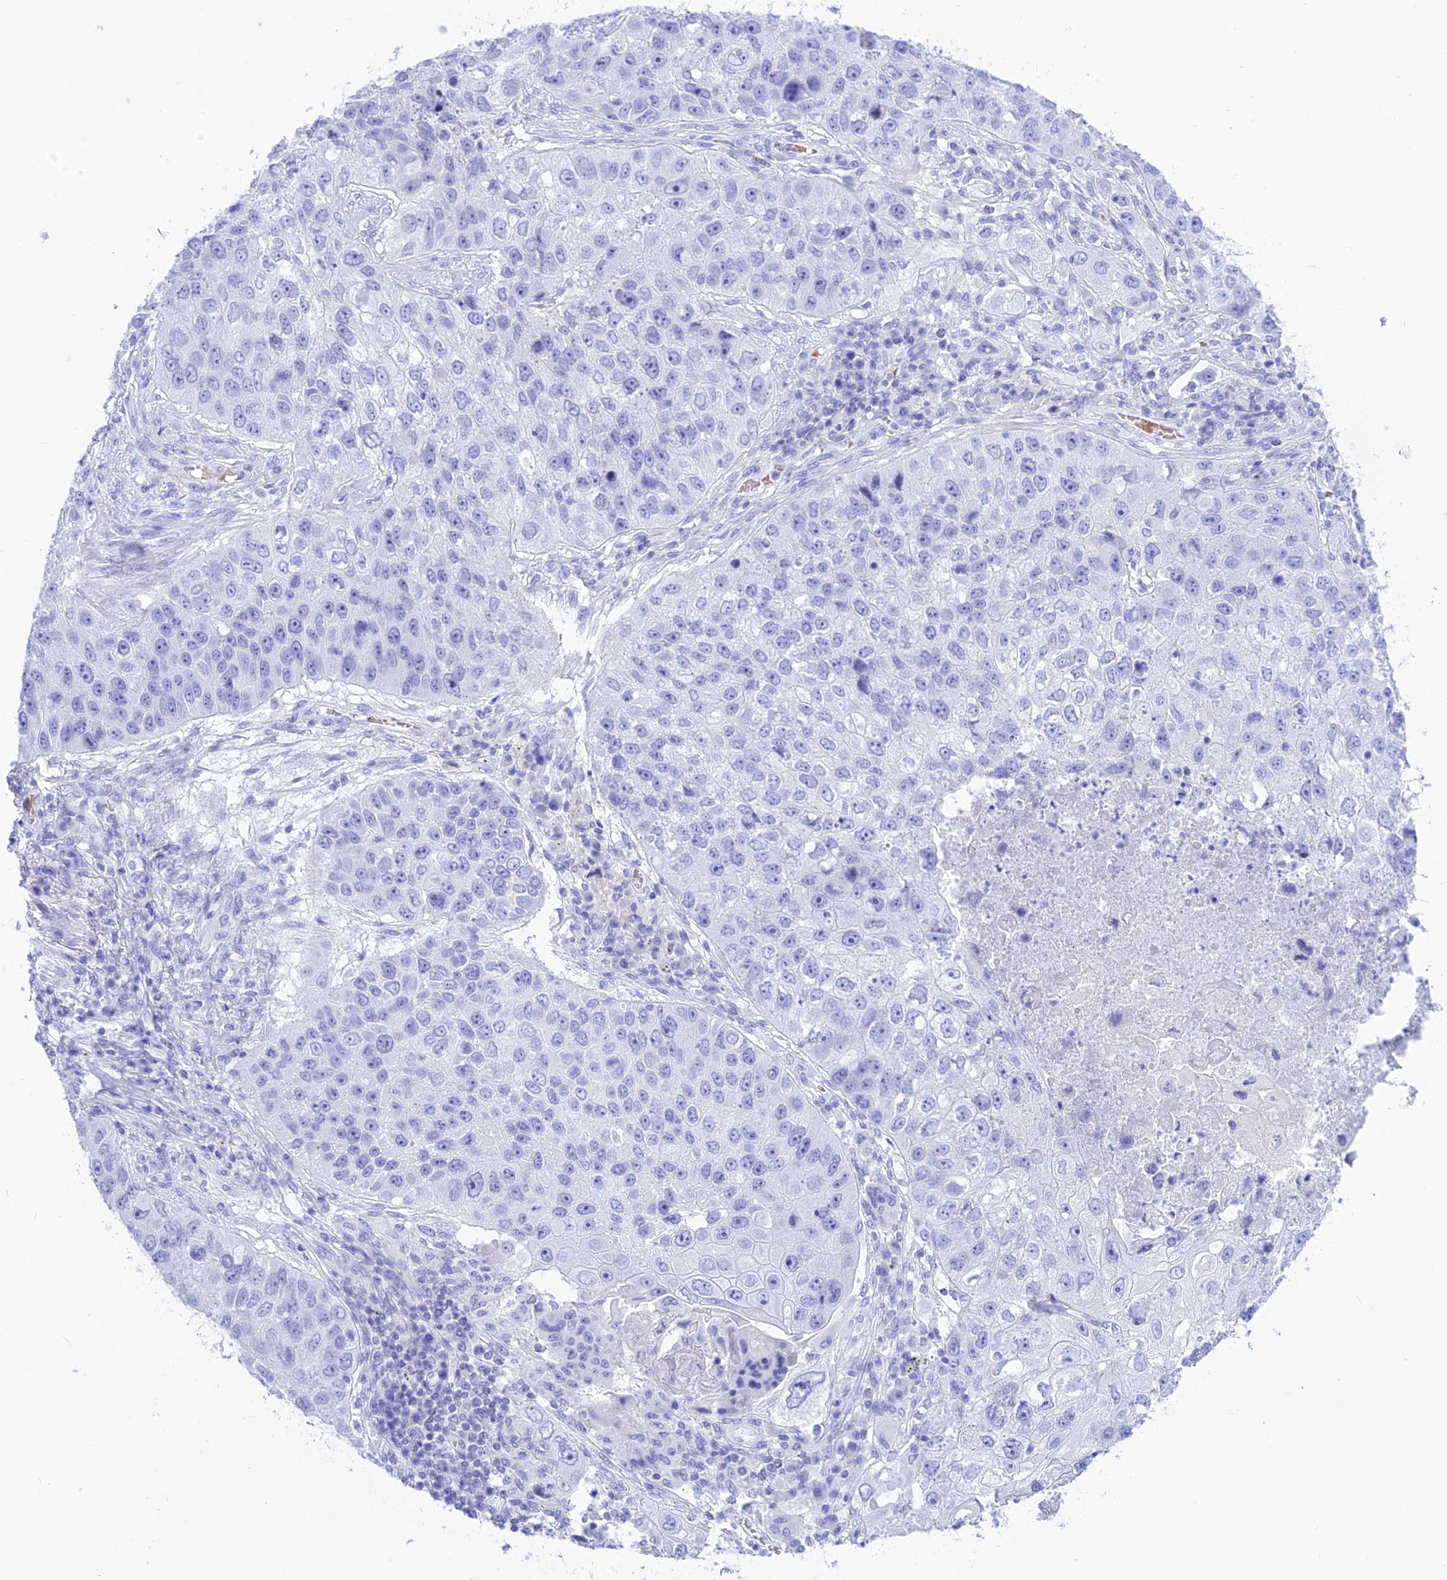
{"staining": {"intensity": "negative", "quantity": "none", "location": "none"}, "tissue": "lung cancer", "cell_type": "Tumor cells", "image_type": "cancer", "snomed": [{"axis": "morphology", "description": "Squamous cell carcinoma, NOS"}, {"axis": "topography", "description": "Lung"}], "caption": "Tumor cells are negative for brown protein staining in squamous cell carcinoma (lung).", "gene": "GLYATL1", "patient": {"sex": "male", "age": 61}}